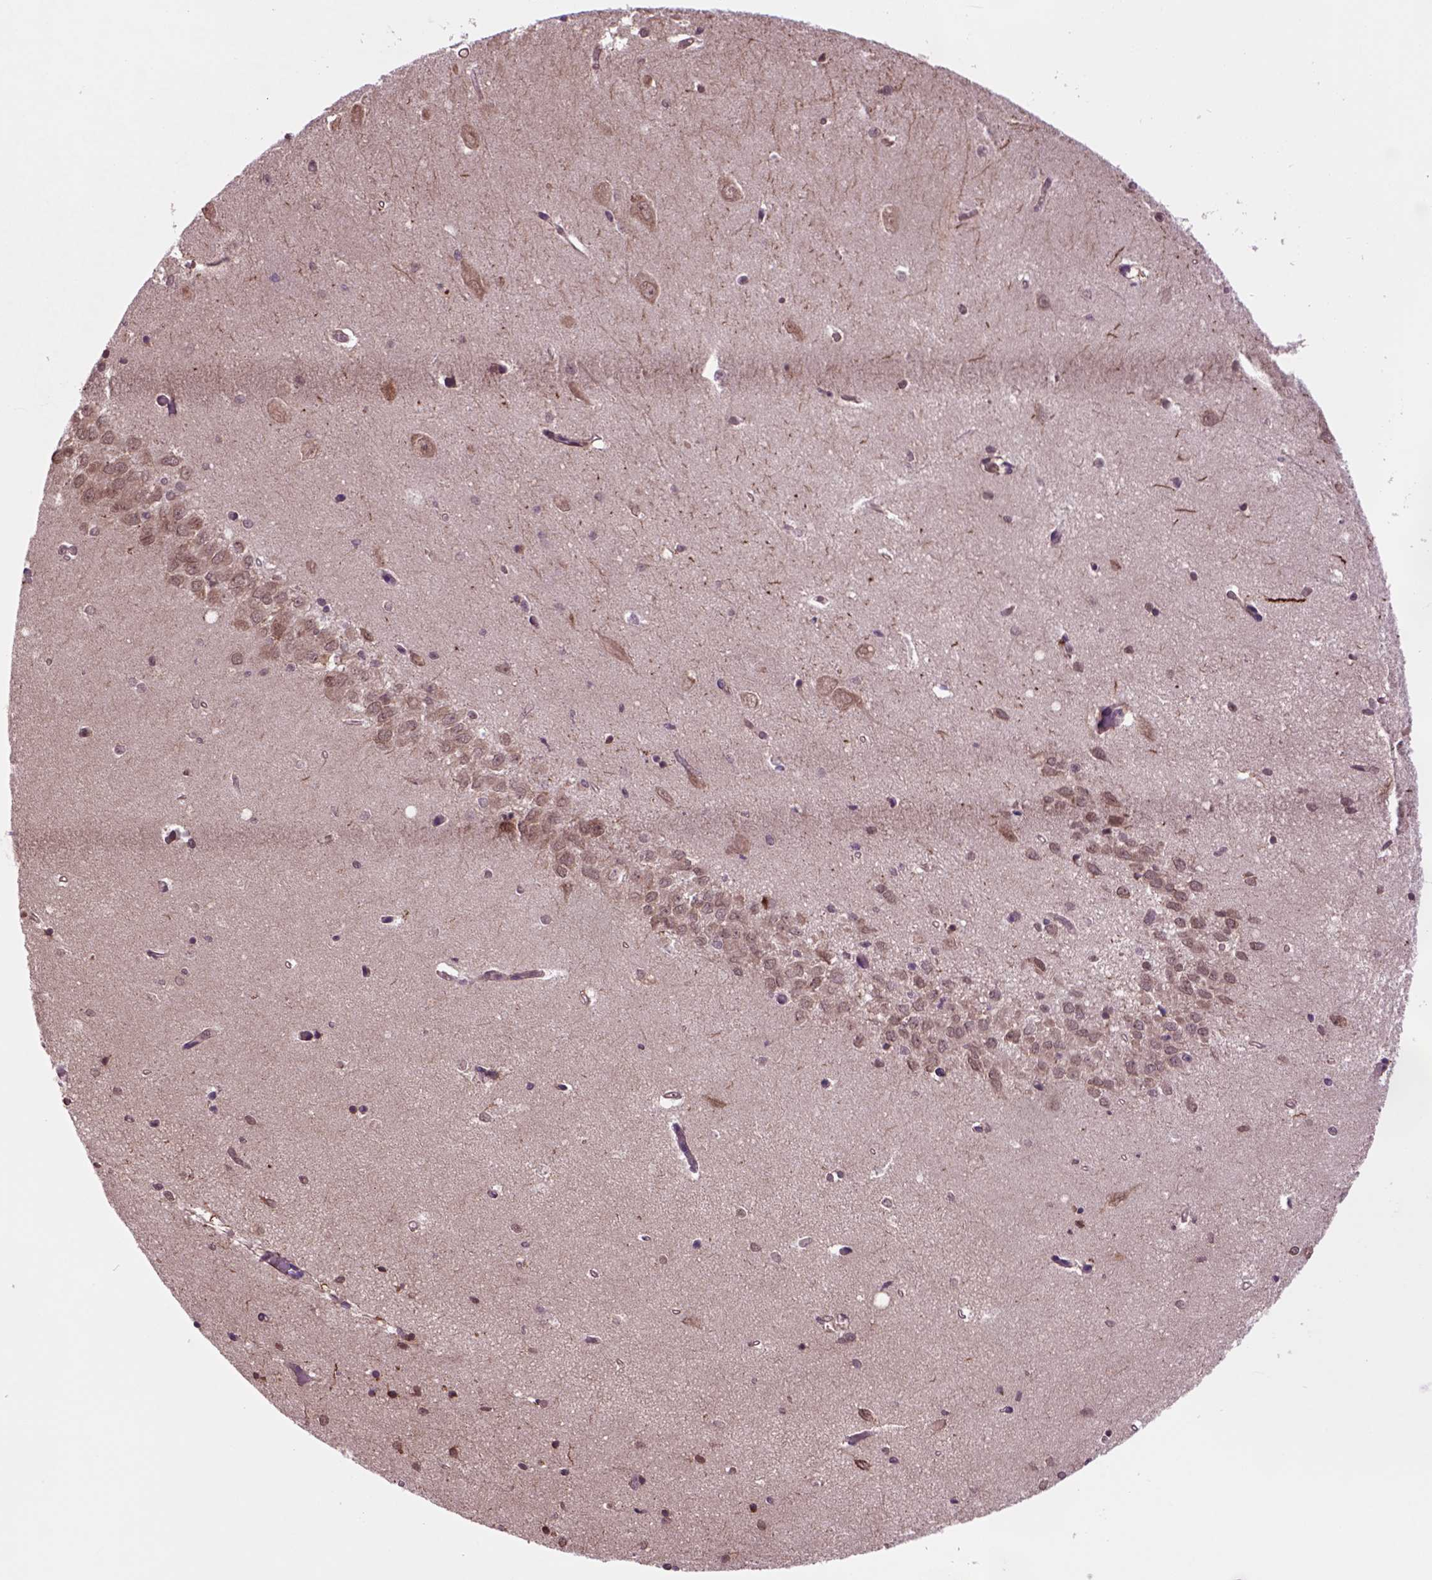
{"staining": {"intensity": "strong", "quantity": "<25%", "location": "cytoplasmic/membranous"}, "tissue": "hippocampus", "cell_type": "Glial cells", "image_type": "normal", "snomed": [{"axis": "morphology", "description": "Normal tissue, NOS"}, {"axis": "topography", "description": "Hippocampus"}], "caption": "Immunohistochemistry image of normal hippocampus: hippocampus stained using IHC demonstrates medium levels of strong protein expression localized specifically in the cytoplasmic/membranous of glial cells, appearing as a cytoplasmic/membranous brown color.", "gene": "PIAS3", "patient": {"sex": "female", "age": 64}}